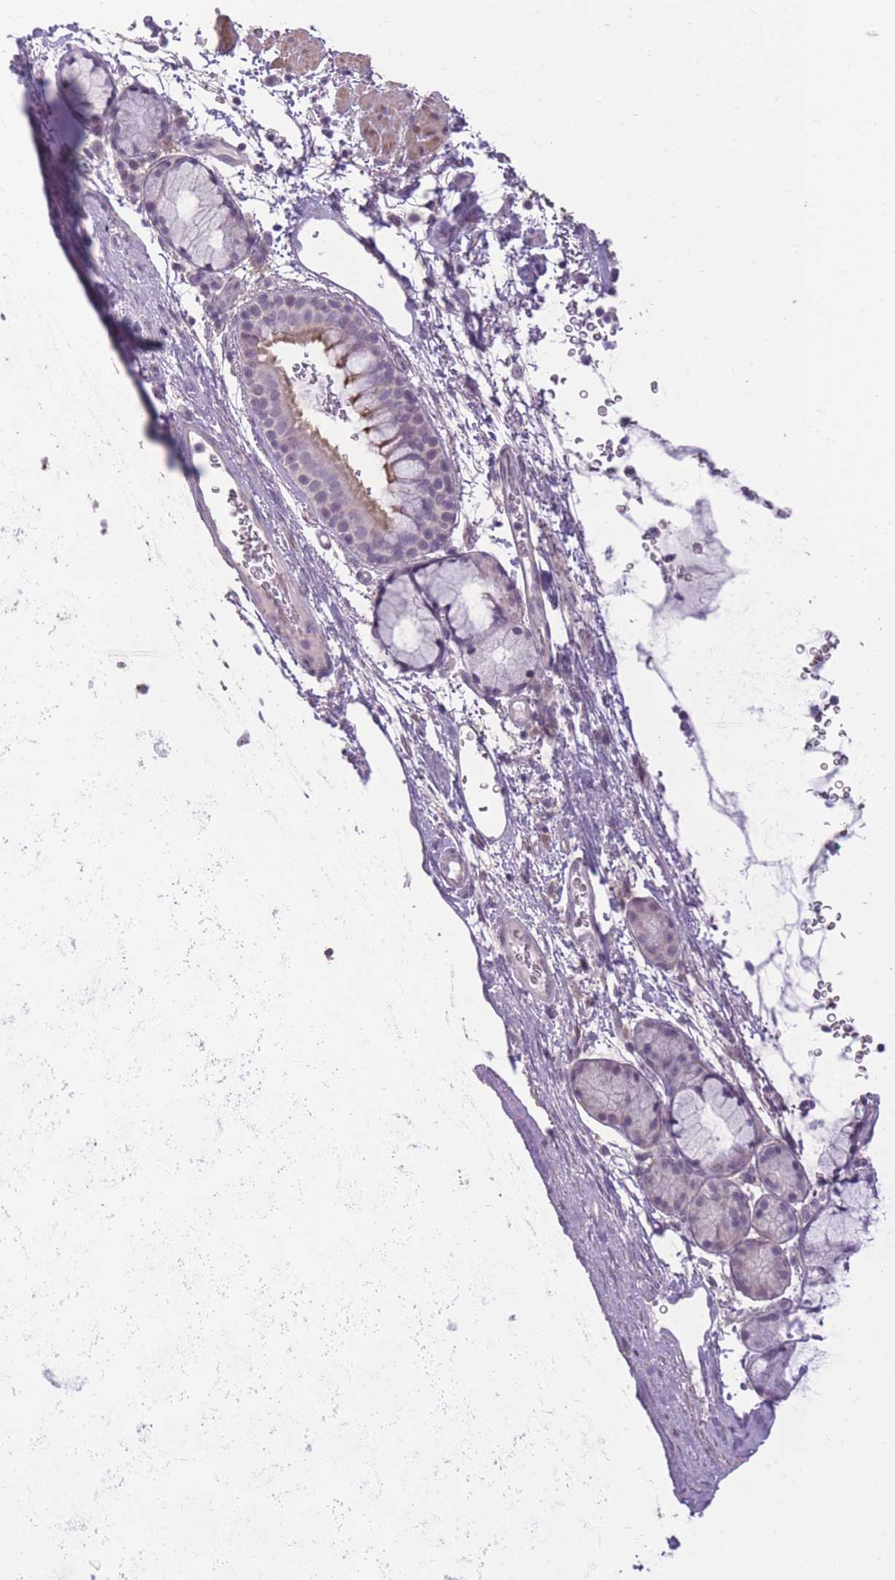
{"staining": {"intensity": "negative", "quantity": "none", "location": "none"}, "tissue": "adipose tissue", "cell_type": "Adipocytes", "image_type": "normal", "snomed": [{"axis": "morphology", "description": "Normal tissue, NOS"}, {"axis": "topography", "description": "Cartilage tissue"}, {"axis": "topography", "description": "Bronchus"}], "caption": "Adipocytes are negative for brown protein staining in unremarkable adipose tissue. (DAB immunohistochemistry, high magnification).", "gene": "ZBTB24", "patient": {"sex": "female", "age": 72}}